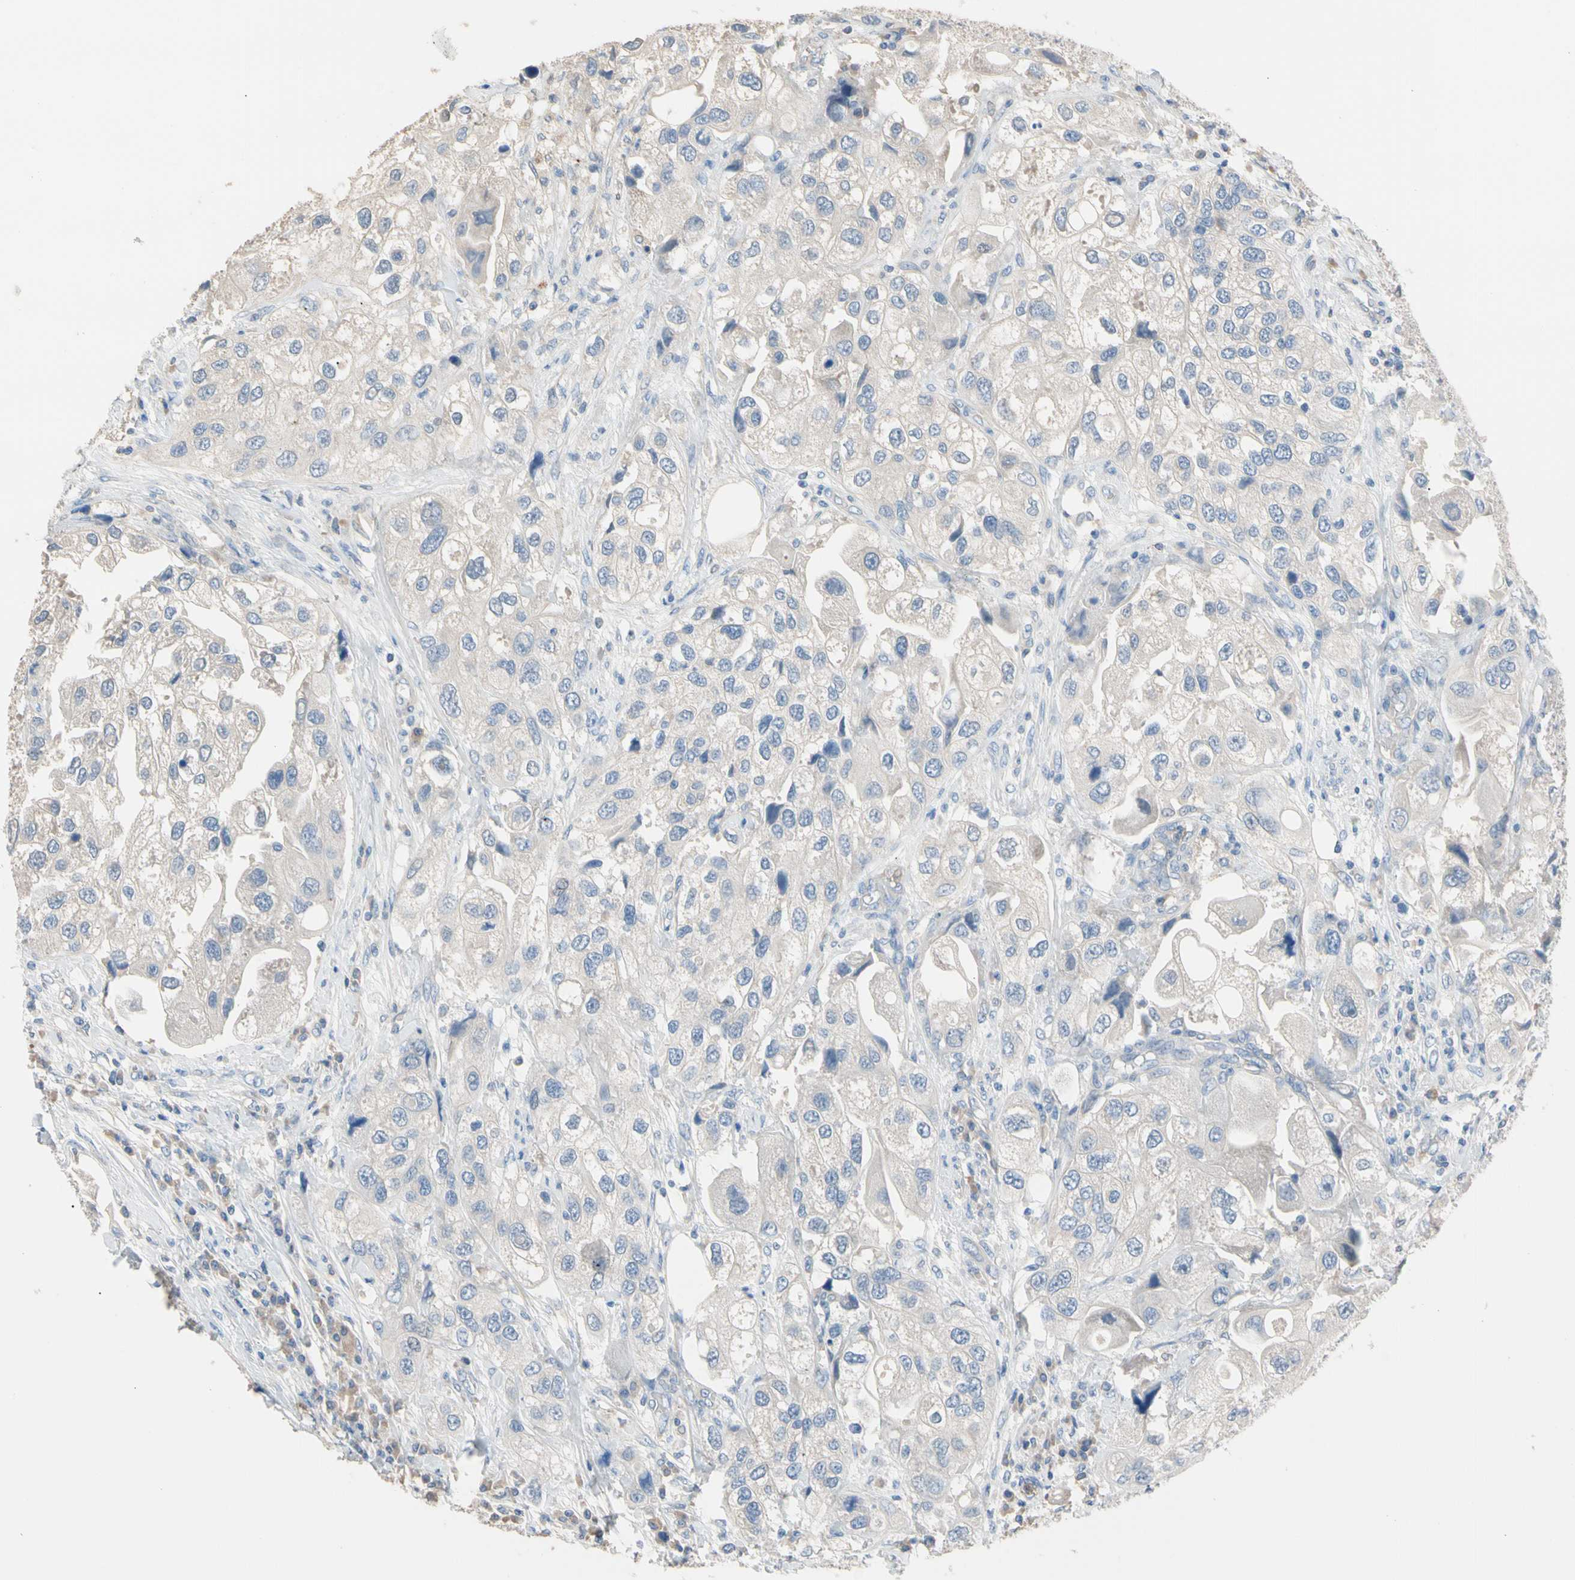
{"staining": {"intensity": "negative", "quantity": "none", "location": "none"}, "tissue": "urothelial cancer", "cell_type": "Tumor cells", "image_type": "cancer", "snomed": [{"axis": "morphology", "description": "Urothelial carcinoma, High grade"}, {"axis": "topography", "description": "Urinary bladder"}], "caption": "Tumor cells show no significant expression in high-grade urothelial carcinoma.", "gene": "BBOX1", "patient": {"sex": "female", "age": 64}}